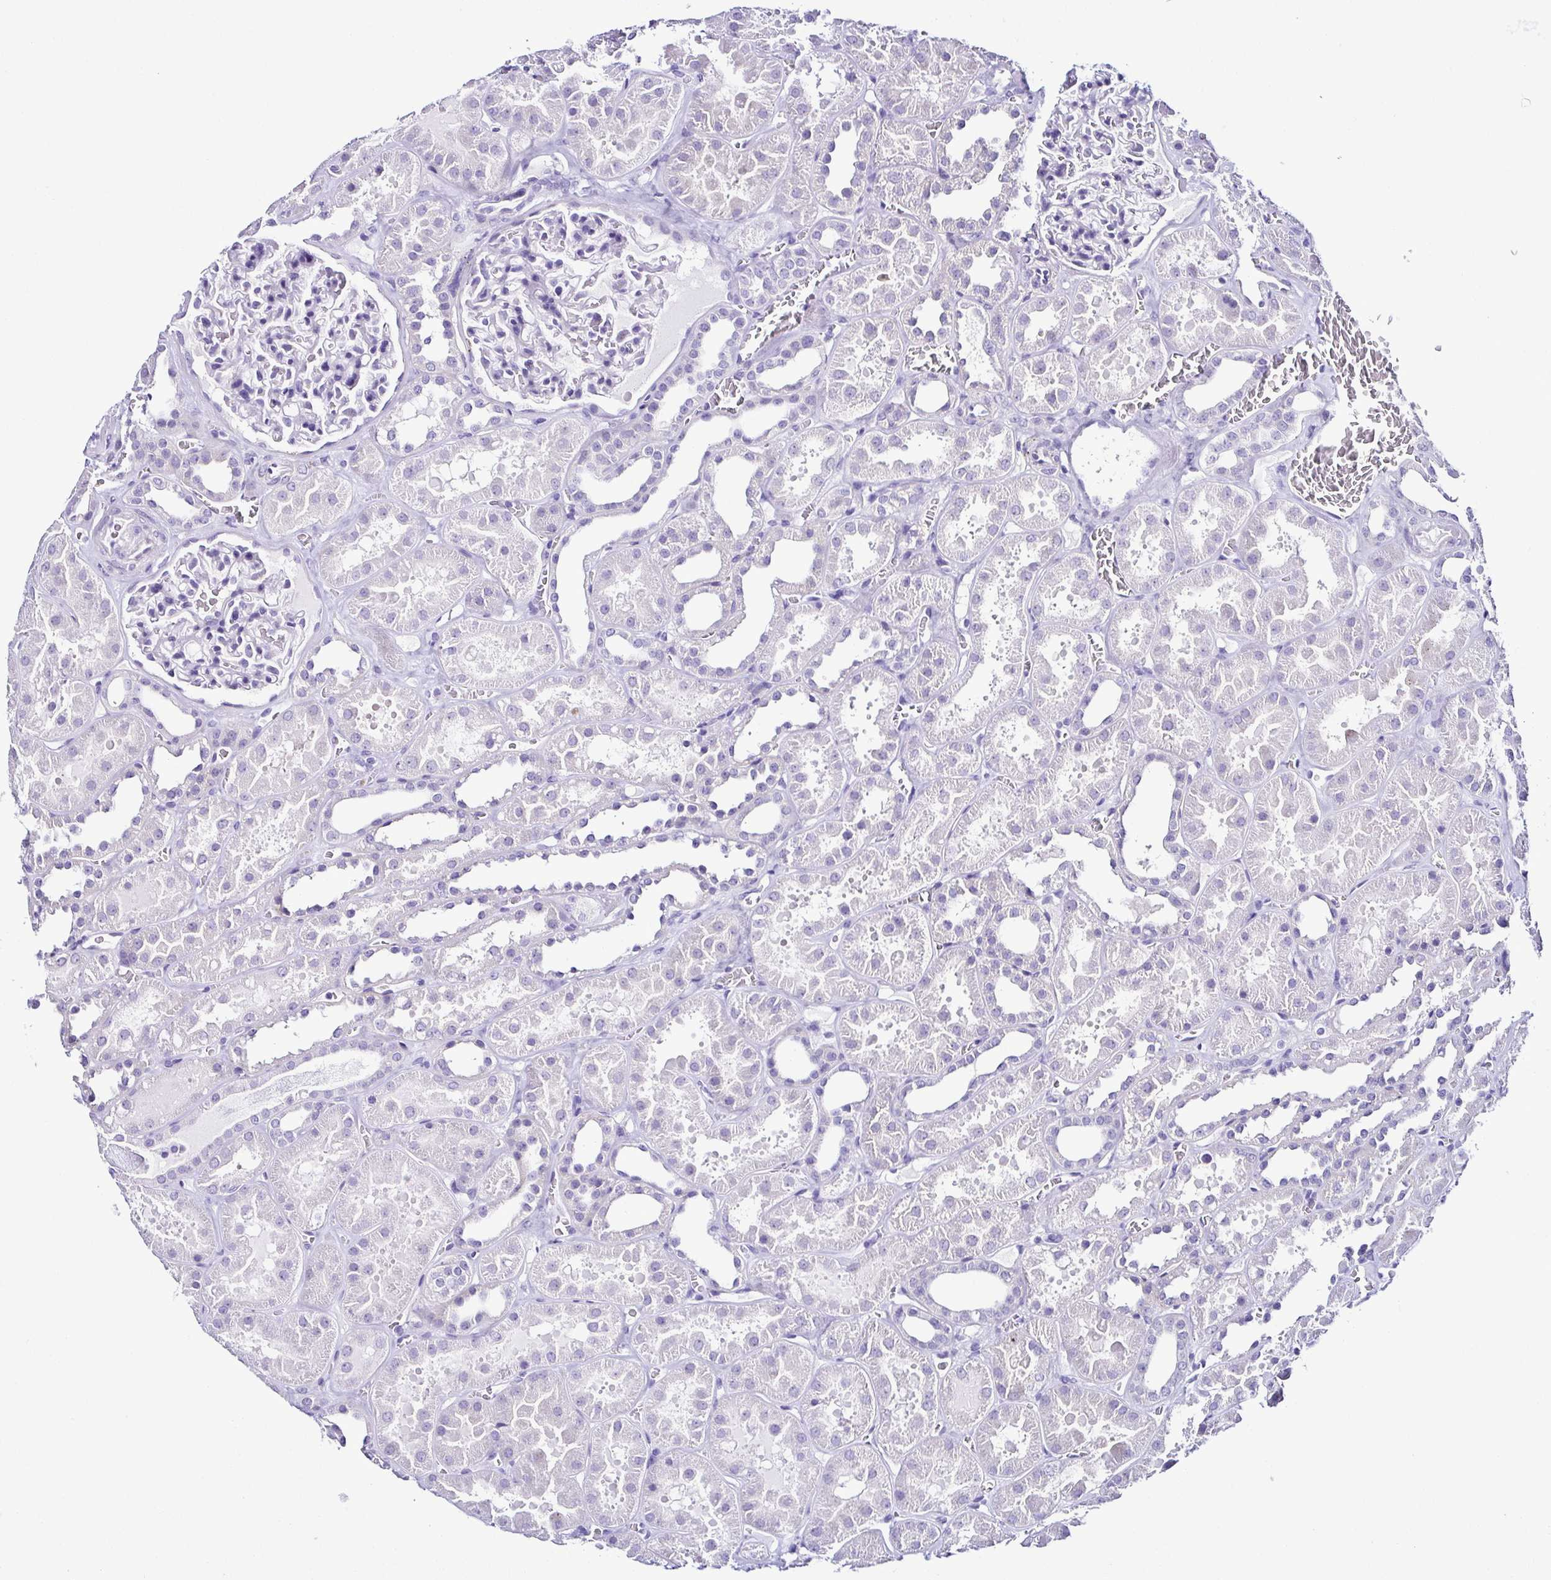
{"staining": {"intensity": "negative", "quantity": "none", "location": "none"}, "tissue": "kidney", "cell_type": "Cells in glomeruli", "image_type": "normal", "snomed": [{"axis": "morphology", "description": "Normal tissue, NOS"}, {"axis": "topography", "description": "Kidney"}], "caption": "Immunohistochemistry histopathology image of unremarkable kidney: human kidney stained with DAB (3,3'-diaminobenzidine) exhibits no significant protein expression in cells in glomeruli. Brightfield microscopy of immunohistochemistry (IHC) stained with DAB (brown) and hematoxylin (blue), captured at high magnification.", "gene": "SRL", "patient": {"sex": "female", "age": 41}}